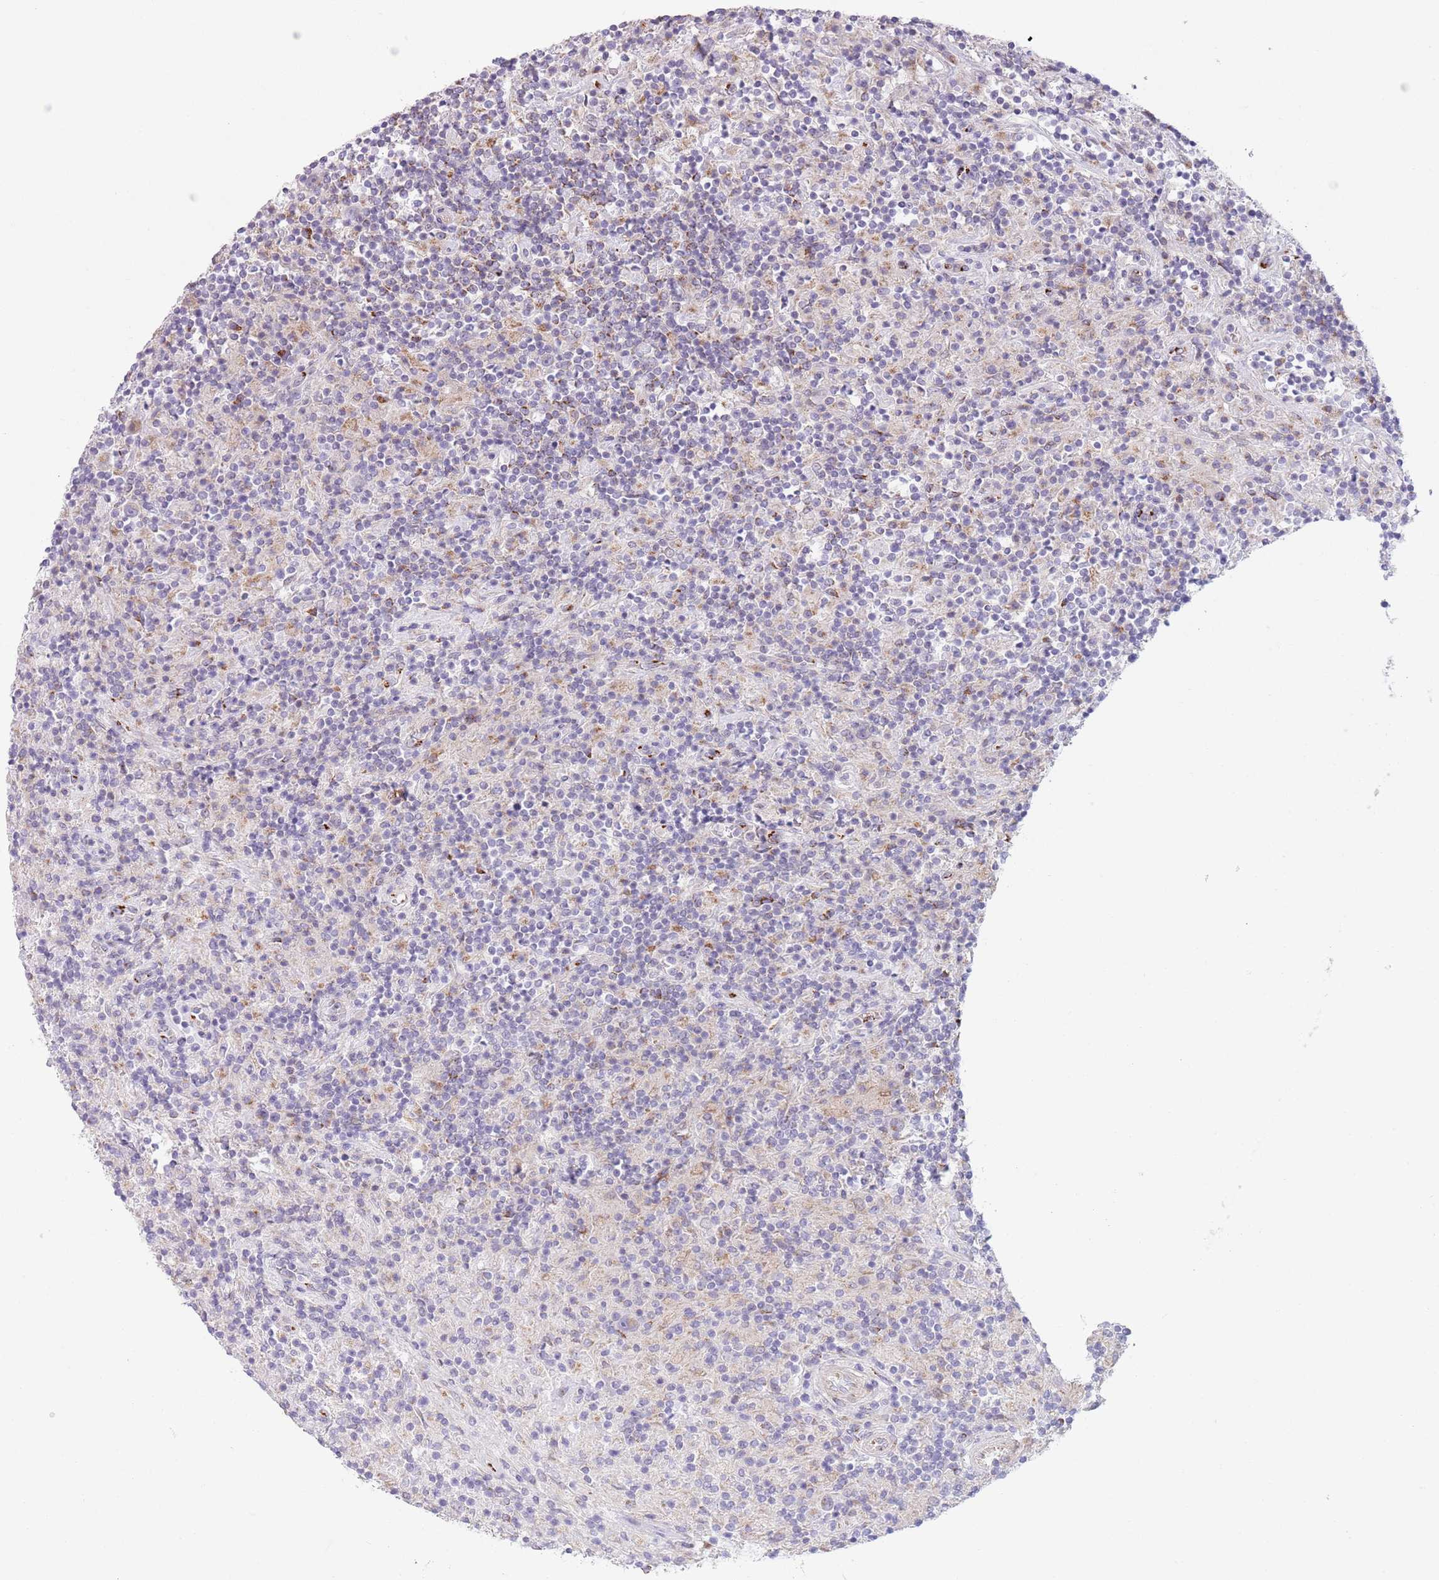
{"staining": {"intensity": "negative", "quantity": "none", "location": "none"}, "tissue": "lymphoma", "cell_type": "Tumor cells", "image_type": "cancer", "snomed": [{"axis": "morphology", "description": "Hodgkin's disease, NOS"}, {"axis": "topography", "description": "Lymph node"}], "caption": "This micrograph is of Hodgkin's disease stained with immunohistochemistry (IHC) to label a protein in brown with the nuclei are counter-stained blue. There is no positivity in tumor cells.", "gene": "C20orf96", "patient": {"sex": "male", "age": 70}}